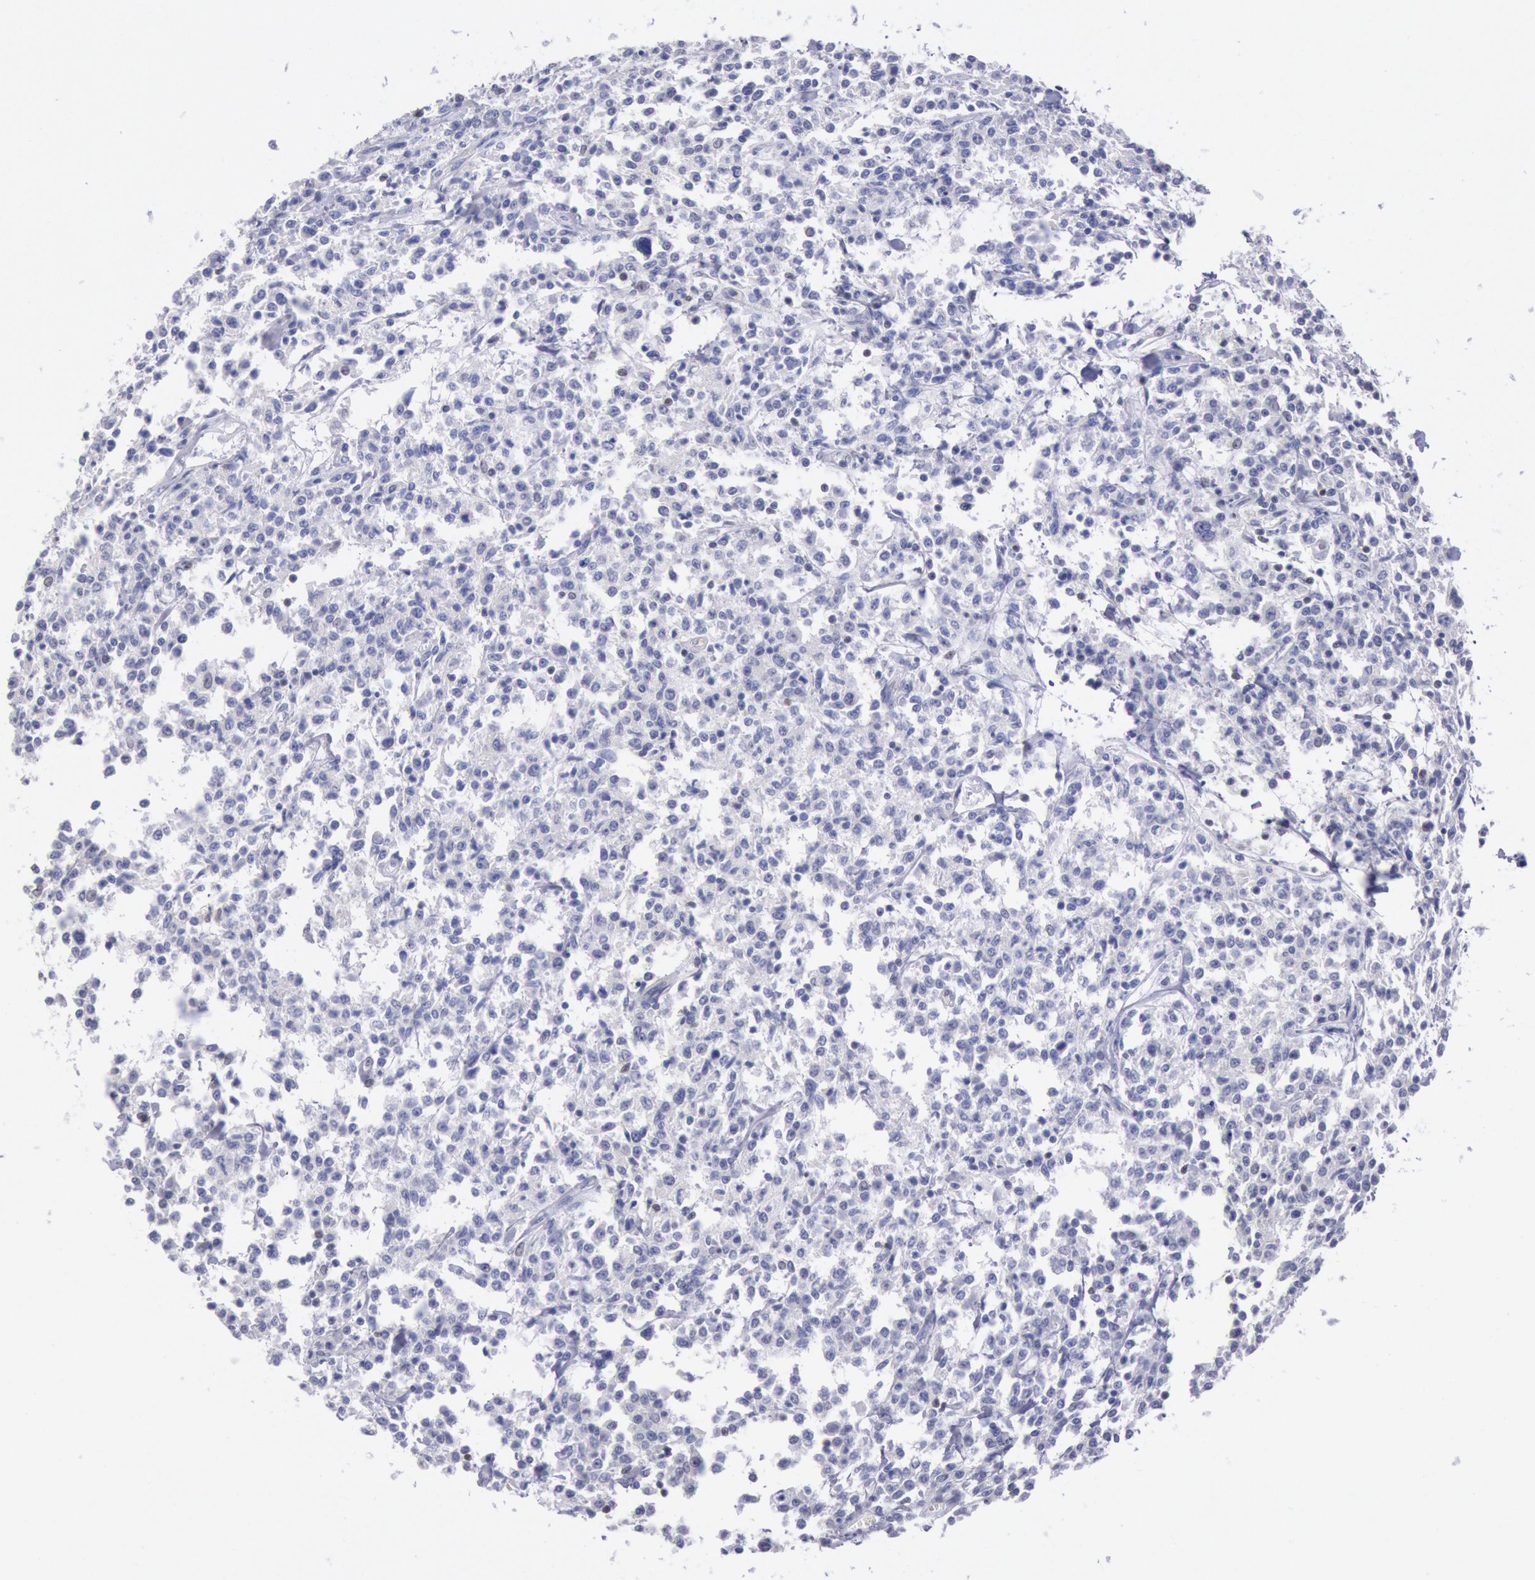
{"staining": {"intensity": "negative", "quantity": "none", "location": "none"}, "tissue": "lymphoma", "cell_type": "Tumor cells", "image_type": "cancer", "snomed": [{"axis": "morphology", "description": "Malignant lymphoma, non-Hodgkin's type, Low grade"}, {"axis": "topography", "description": "Small intestine"}], "caption": "Immunohistochemical staining of low-grade malignant lymphoma, non-Hodgkin's type shows no significant staining in tumor cells.", "gene": "RPS6KA5", "patient": {"sex": "female", "age": 59}}